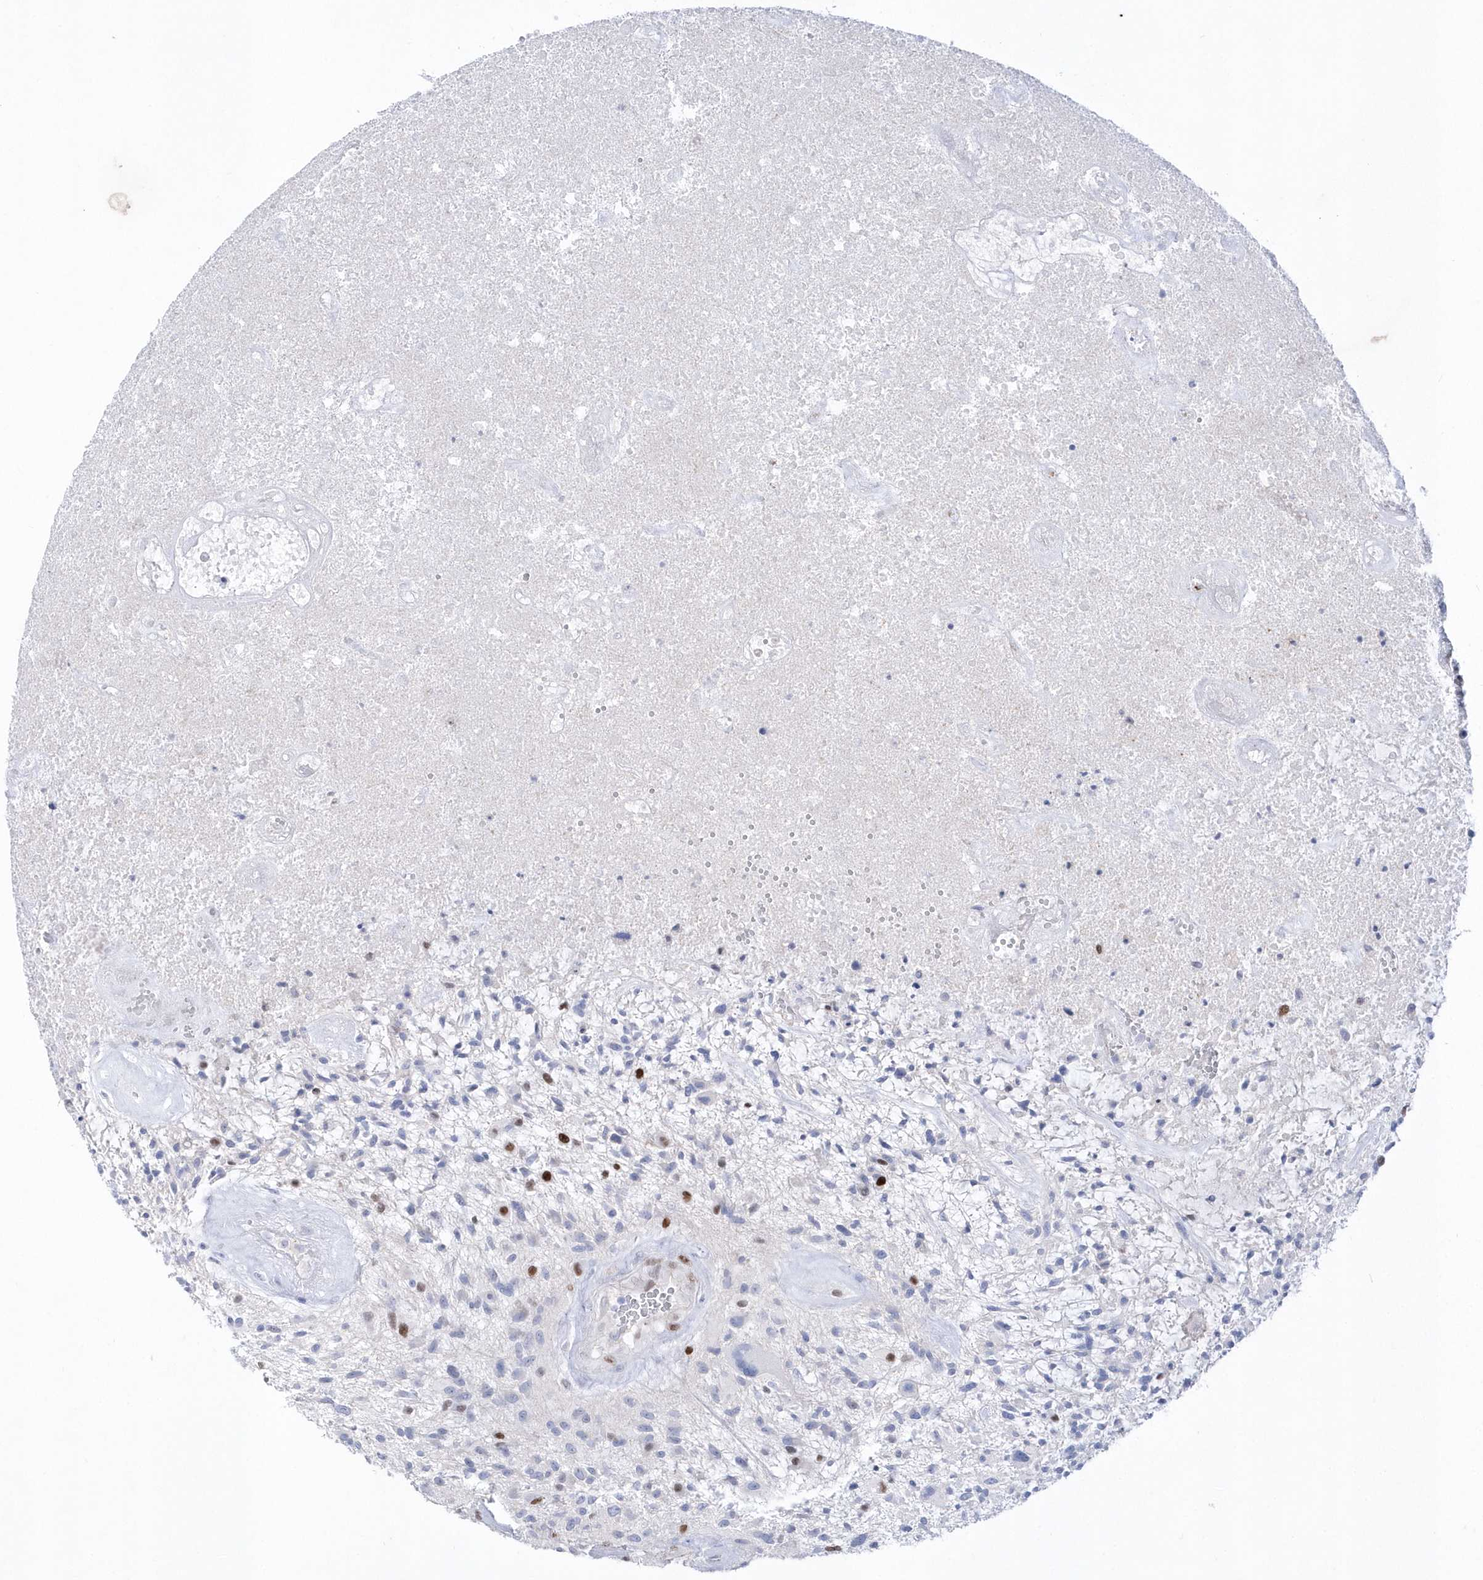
{"staining": {"intensity": "negative", "quantity": "none", "location": "none"}, "tissue": "glioma", "cell_type": "Tumor cells", "image_type": "cancer", "snomed": [{"axis": "morphology", "description": "Glioma, malignant, High grade"}, {"axis": "topography", "description": "Brain"}], "caption": "This is a image of immunohistochemistry (IHC) staining of high-grade glioma (malignant), which shows no staining in tumor cells.", "gene": "TMCO6", "patient": {"sex": "male", "age": 47}}